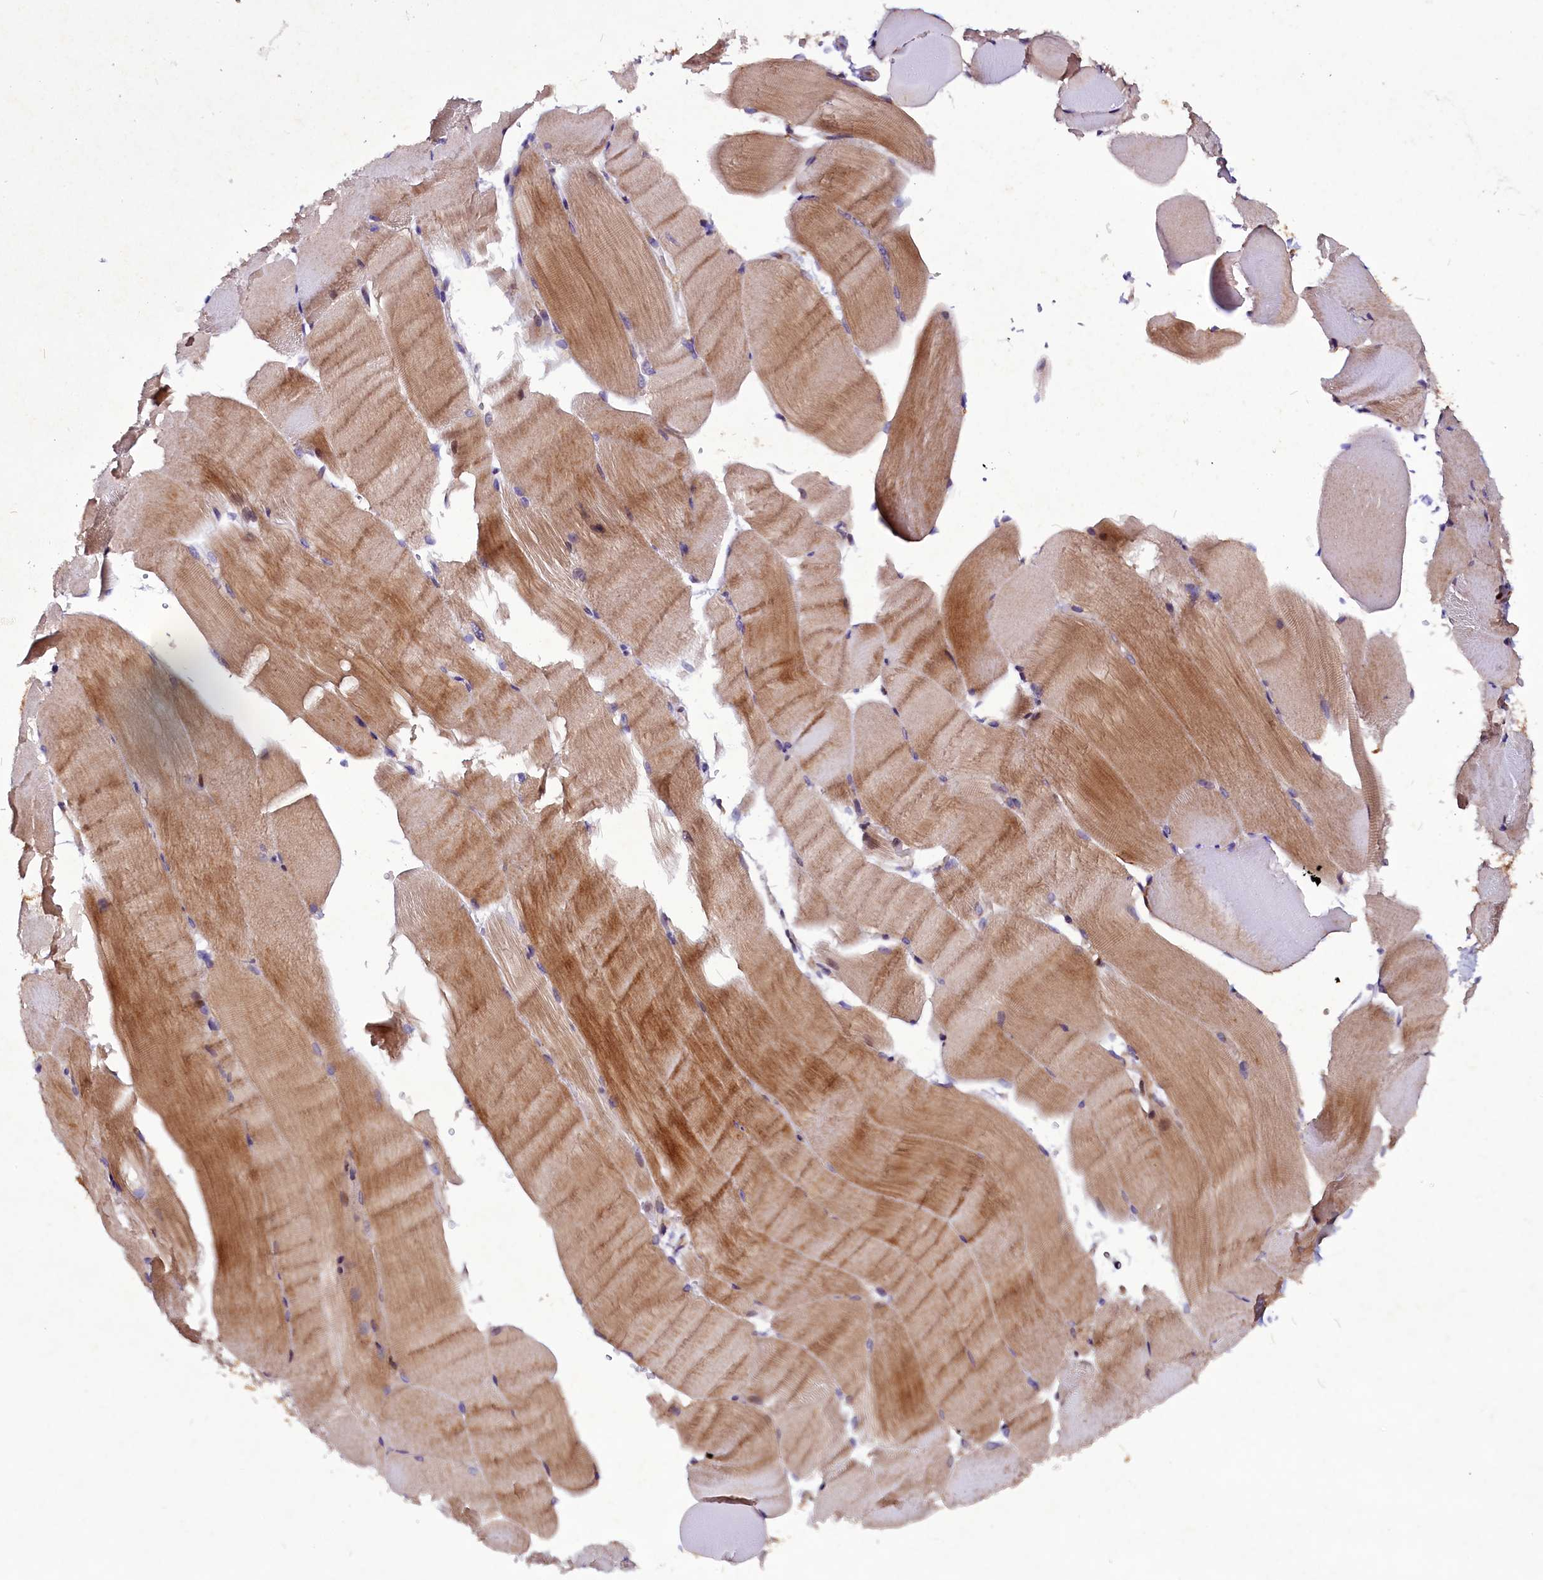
{"staining": {"intensity": "moderate", "quantity": "25%-75%", "location": "cytoplasmic/membranous"}, "tissue": "skeletal muscle", "cell_type": "Myocytes", "image_type": "normal", "snomed": [{"axis": "morphology", "description": "Normal tissue, NOS"}, {"axis": "topography", "description": "Skeletal muscle"}, {"axis": "topography", "description": "Parathyroid gland"}], "caption": "A photomicrograph of human skeletal muscle stained for a protein exhibits moderate cytoplasmic/membranous brown staining in myocytes.", "gene": "RPUSD2", "patient": {"sex": "female", "age": 37}}